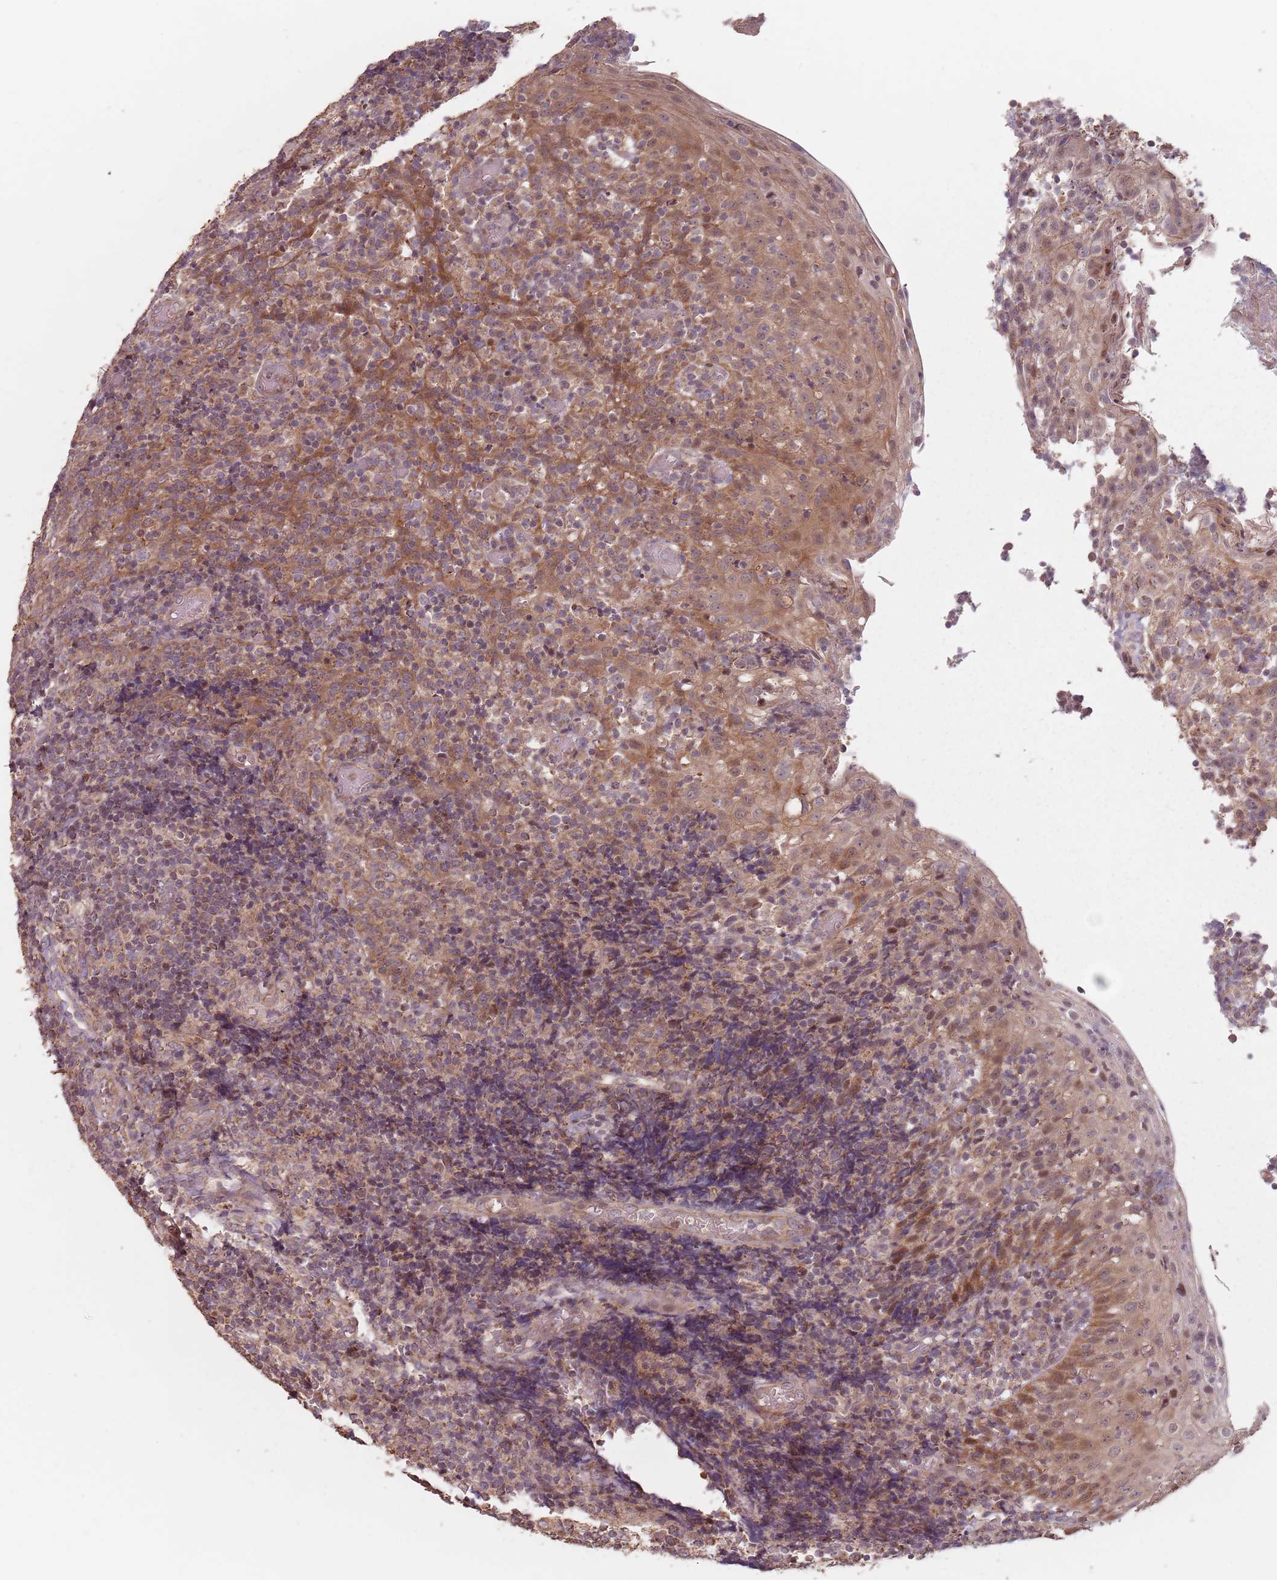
{"staining": {"intensity": "moderate", "quantity": ">75%", "location": "cytoplasmic/membranous"}, "tissue": "tonsil", "cell_type": "Germinal center cells", "image_type": "normal", "snomed": [{"axis": "morphology", "description": "Normal tissue, NOS"}, {"axis": "topography", "description": "Tonsil"}], "caption": "Immunohistochemical staining of benign human tonsil reveals medium levels of moderate cytoplasmic/membranous positivity in approximately >75% of germinal center cells. (Brightfield microscopy of DAB IHC at high magnification).", "gene": "VPS52", "patient": {"sex": "female", "age": 19}}